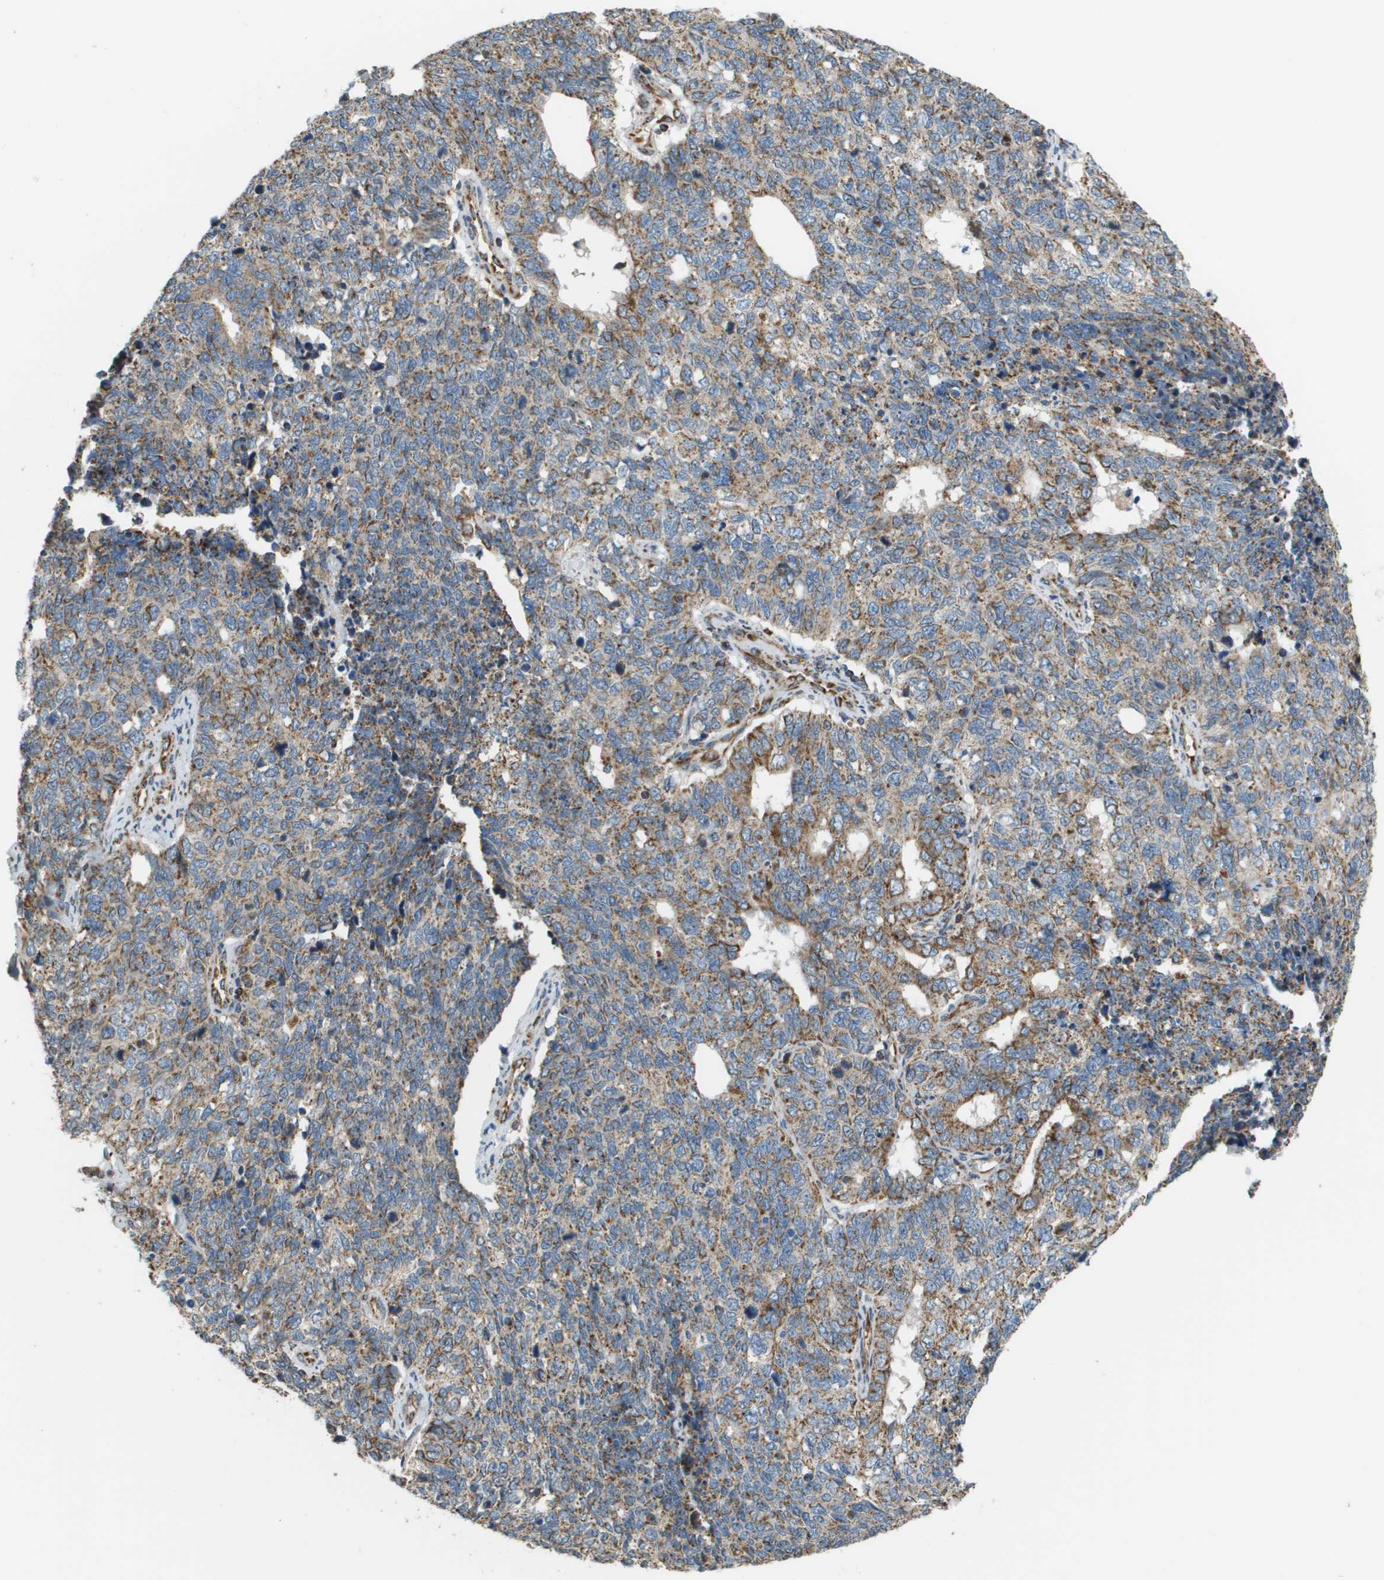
{"staining": {"intensity": "moderate", "quantity": "25%-75%", "location": "cytoplasmic/membranous"}, "tissue": "cervical cancer", "cell_type": "Tumor cells", "image_type": "cancer", "snomed": [{"axis": "morphology", "description": "Squamous cell carcinoma, NOS"}, {"axis": "topography", "description": "Cervix"}], "caption": "Immunohistochemistry (IHC) photomicrograph of cervical cancer (squamous cell carcinoma) stained for a protein (brown), which displays medium levels of moderate cytoplasmic/membranous staining in approximately 25%-75% of tumor cells.", "gene": "NRK", "patient": {"sex": "female", "age": 63}}